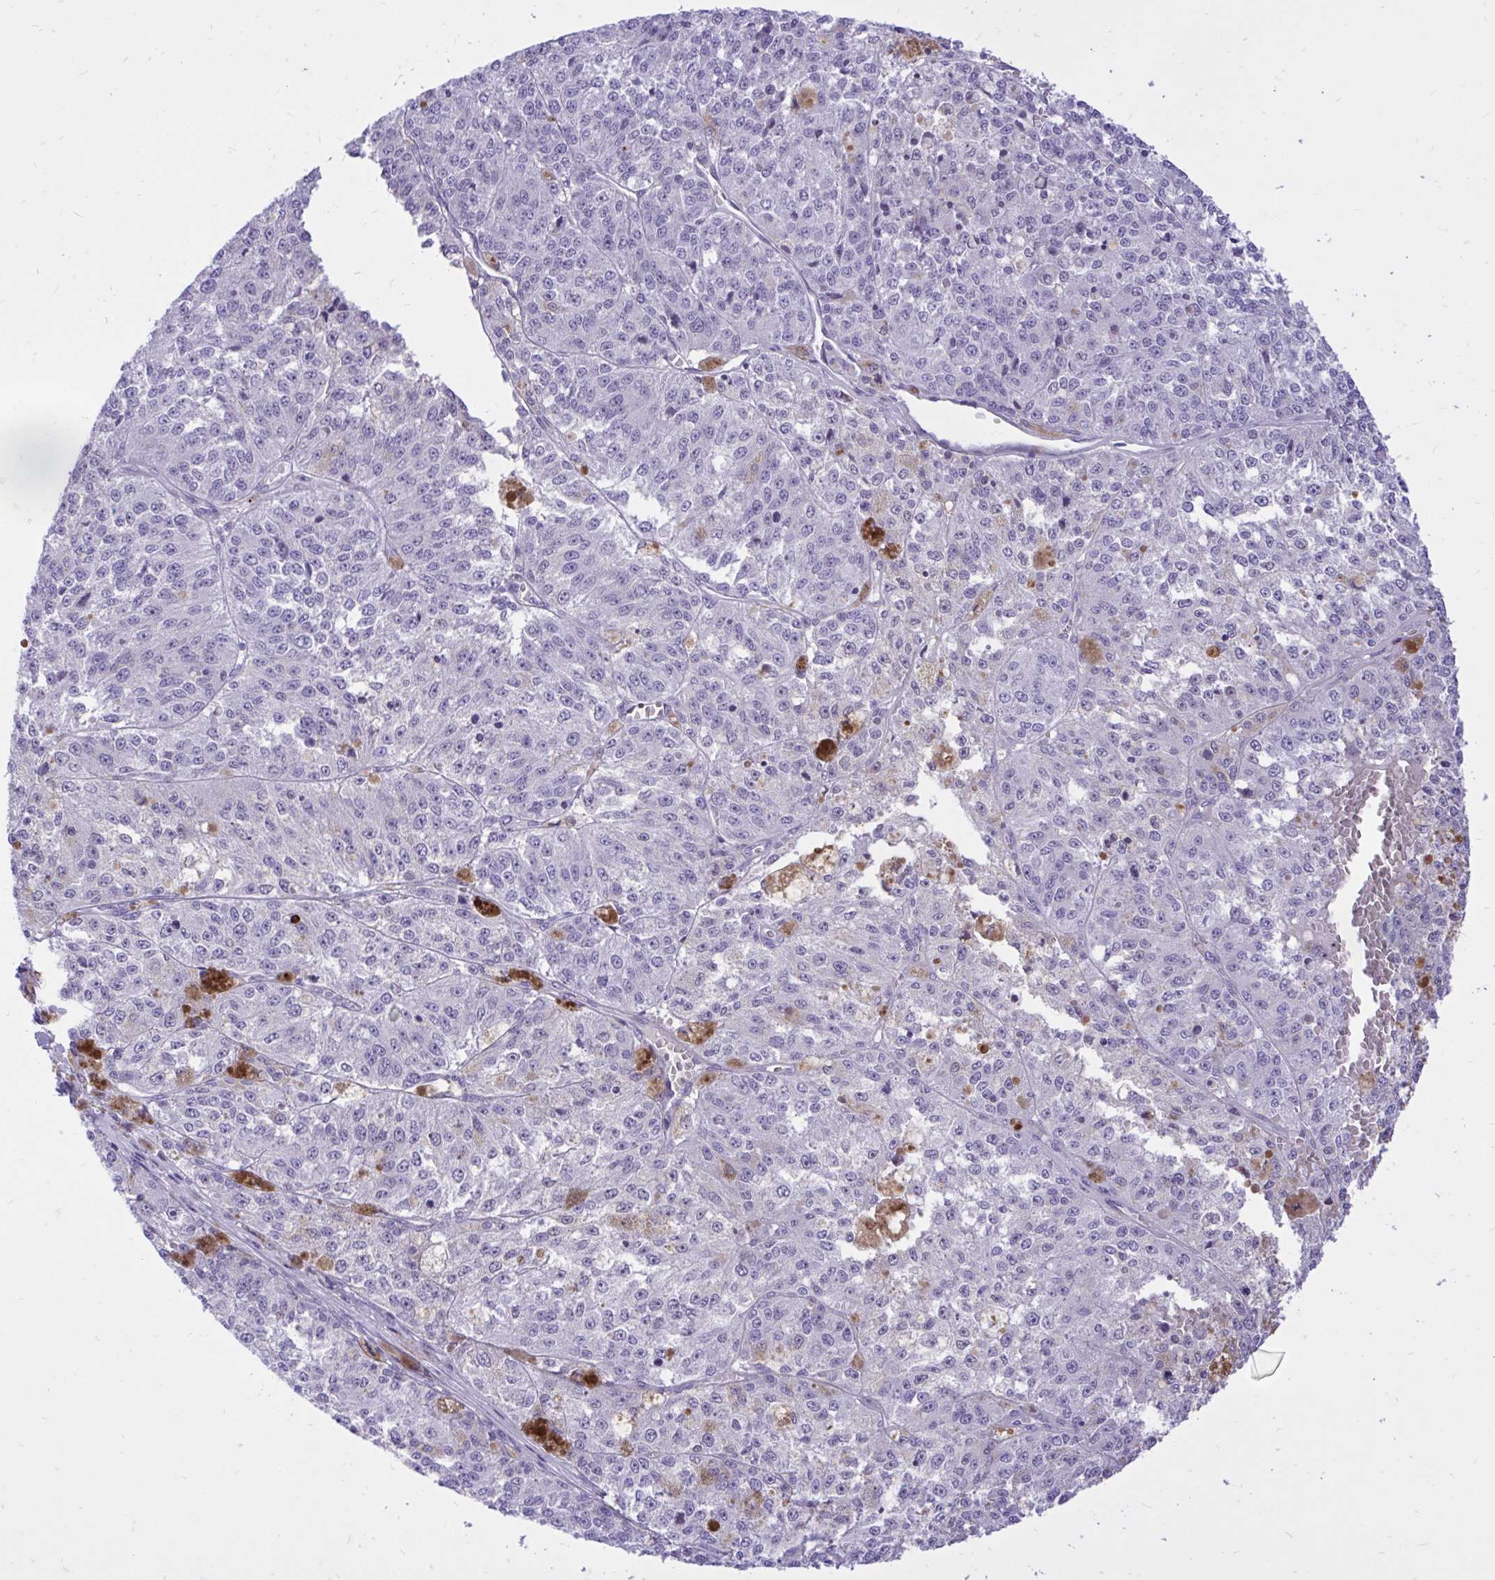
{"staining": {"intensity": "negative", "quantity": "none", "location": "none"}, "tissue": "melanoma", "cell_type": "Tumor cells", "image_type": "cancer", "snomed": [{"axis": "morphology", "description": "Malignant melanoma, Metastatic site"}, {"axis": "topography", "description": "Lymph node"}], "caption": "IHC image of melanoma stained for a protein (brown), which reveals no expression in tumor cells.", "gene": "CXCL8", "patient": {"sex": "female", "age": 64}}